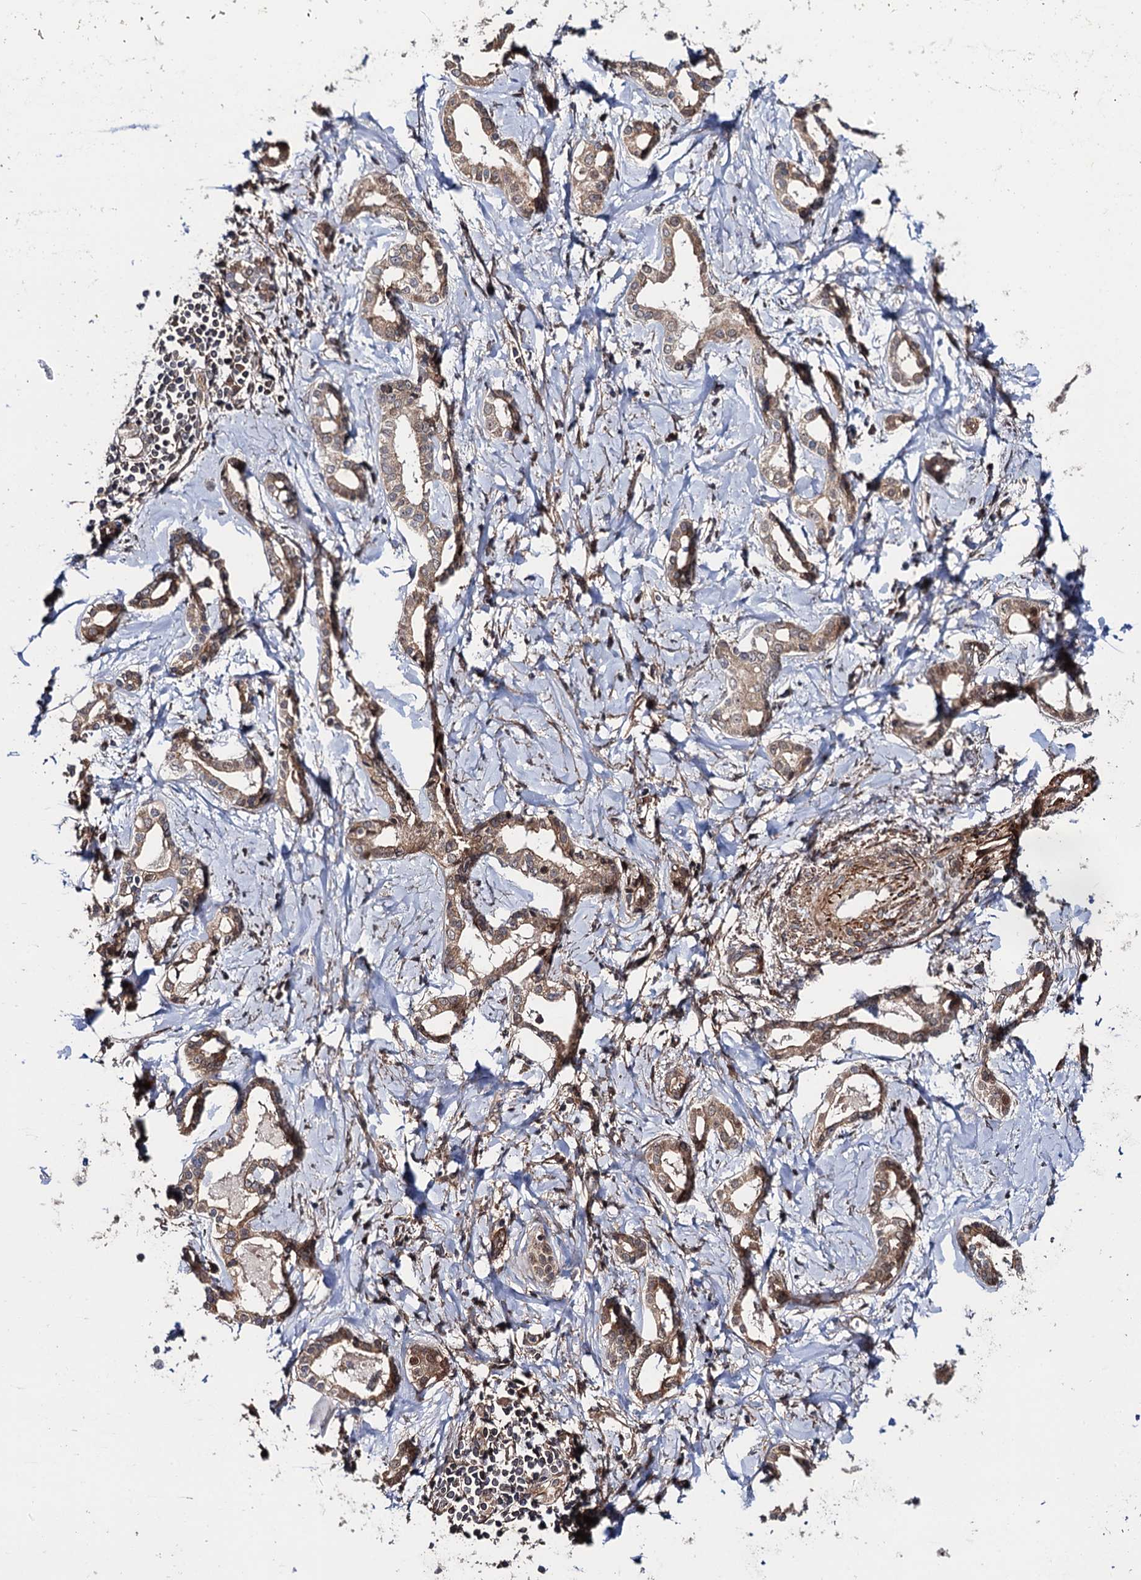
{"staining": {"intensity": "moderate", "quantity": "25%-75%", "location": "cytoplasmic/membranous"}, "tissue": "liver cancer", "cell_type": "Tumor cells", "image_type": "cancer", "snomed": [{"axis": "morphology", "description": "Carcinoma, Hepatocellular, NOS"}, {"axis": "topography", "description": "Liver"}], "caption": "Protein staining by immunohistochemistry displays moderate cytoplasmic/membranous expression in about 25%-75% of tumor cells in liver hepatocellular carcinoma.", "gene": "FSIP1", "patient": {"sex": "female", "age": 73}}